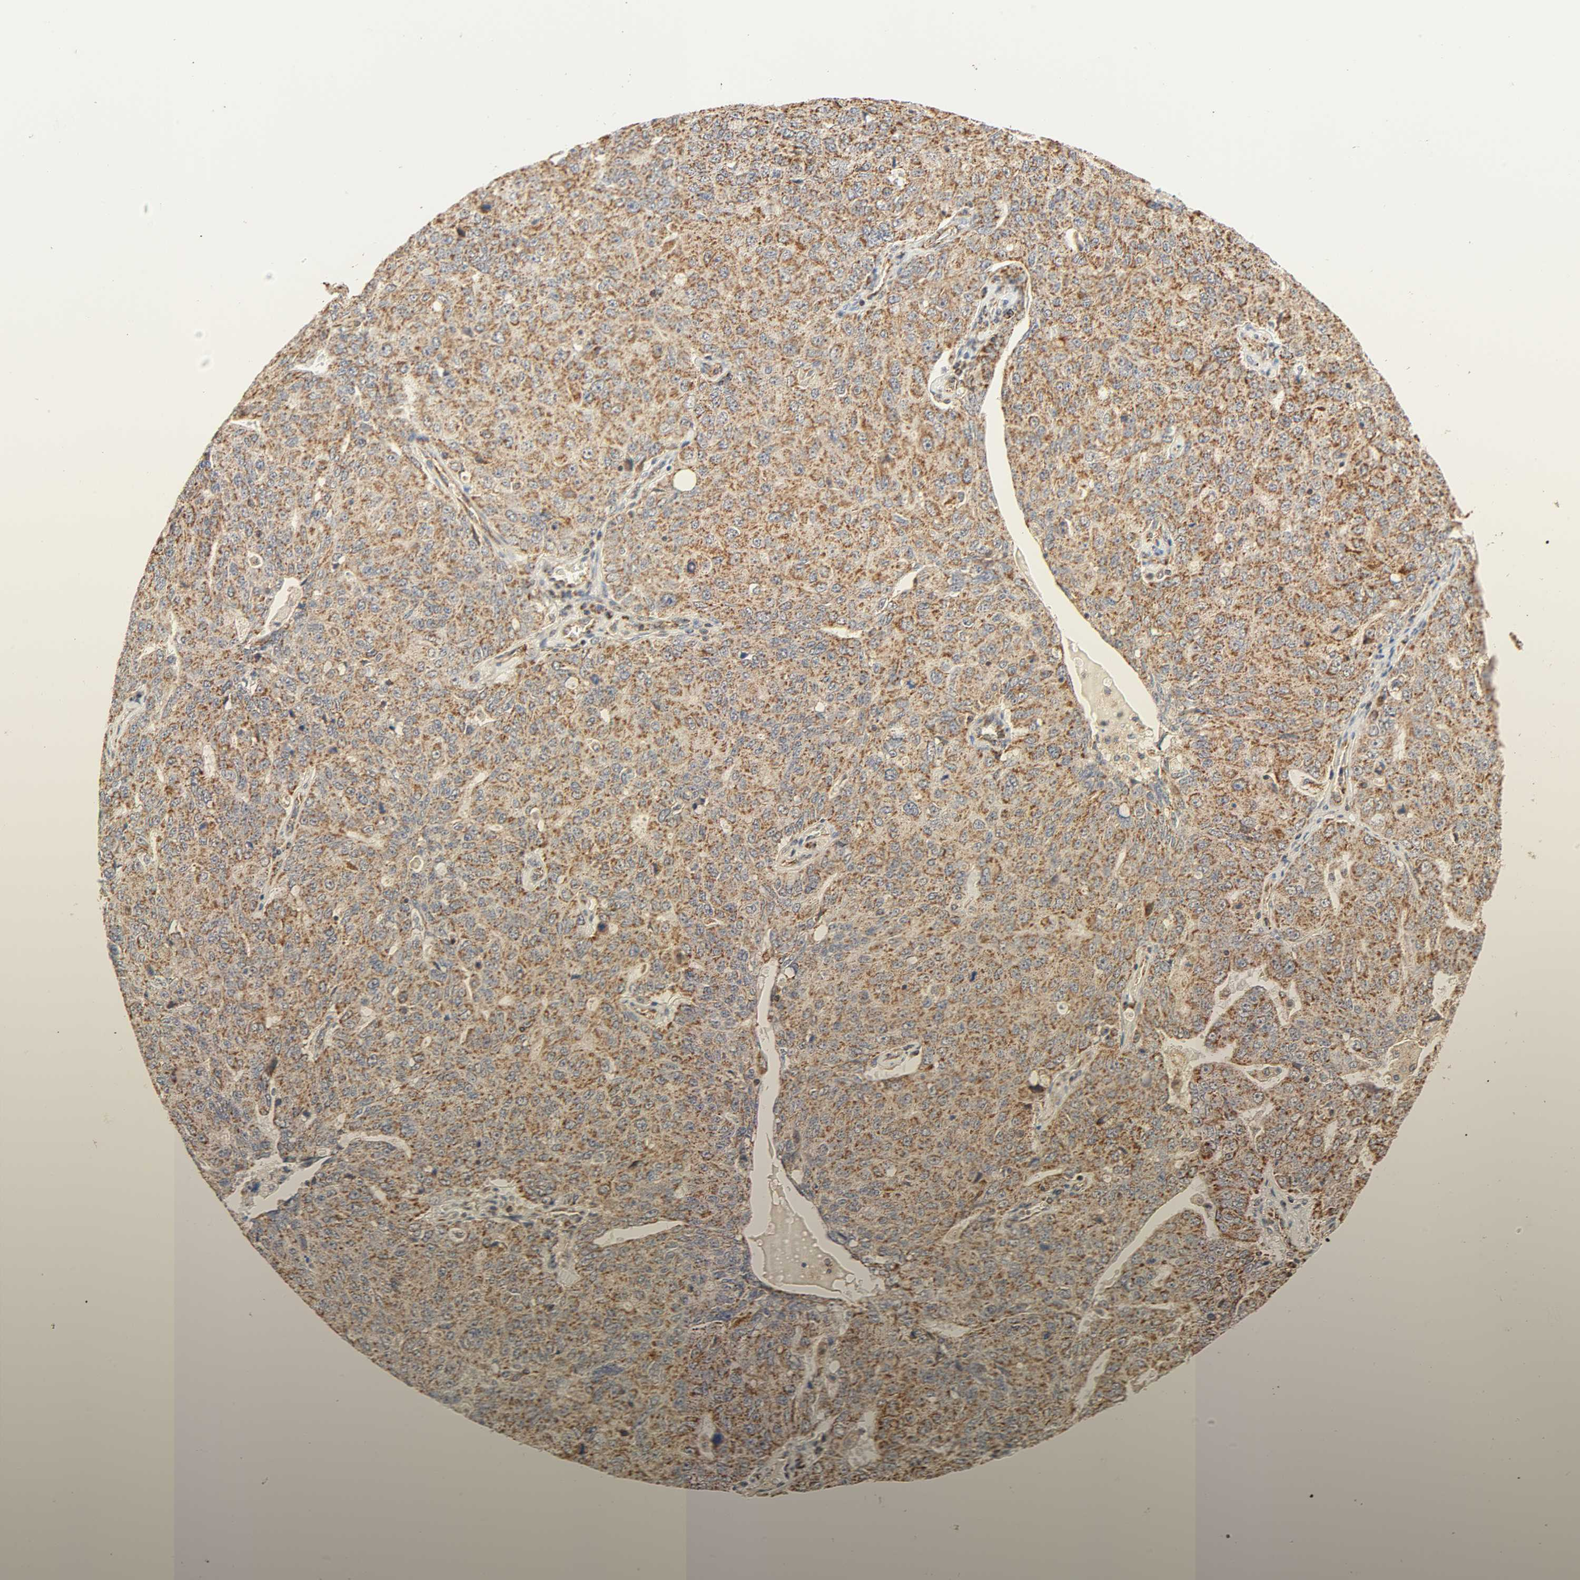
{"staining": {"intensity": "moderate", "quantity": ">75%", "location": "cytoplasmic/membranous"}, "tissue": "ovarian cancer", "cell_type": "Tumor cells", "image_type": "cancer", "snomed": [{"axis": "morphology", "description": "Carcinoma, endometroid"}, {"axis": "topography", "description": "Ovary"}], "caption": "High-magnification brightfield microscopy of endometroid carcinoma (ovarian) stained with DAB (brown) and counterstained with hematoxylin (blue). tumor cells exhibit moderate cytoplasmic/membranous expression is appreciated in approximately>75% of cells.", "gene": "ZMAT5", "patient": {"sex": "female", "age": 62}}